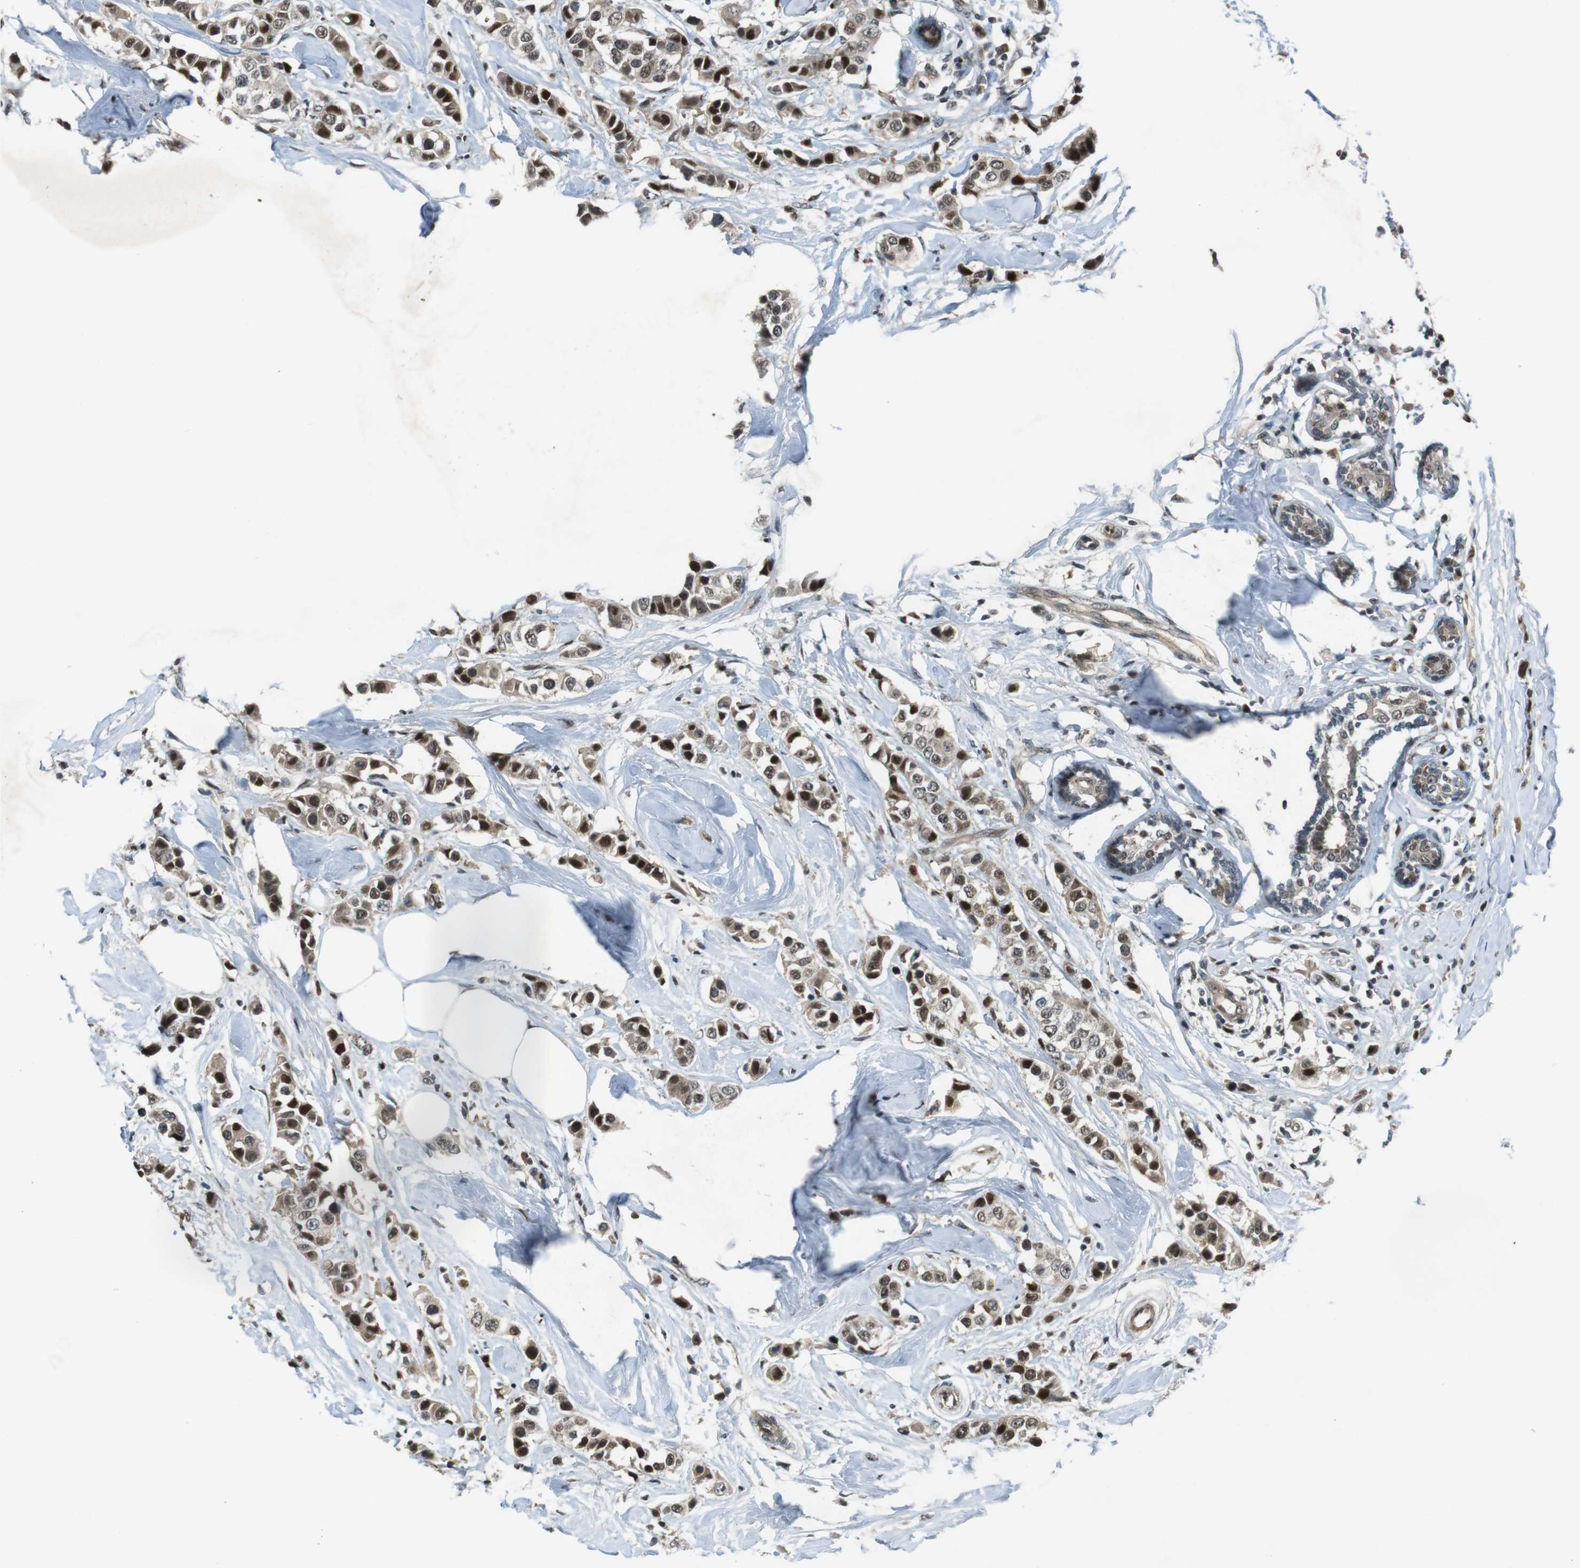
{"staining": {"intensity": "strong", "quantity": ">75%", "location": "cytoplasmic/membranous,nuclear"}, "tissue": "breast cancer", "cell_type": "Tumor cells", "image_type": "cancer", "snomed": [{"axis": "morphology", "description": "Normal tissue, NOS"}, {"axis": "morphology", "description": "Duct carcinoma"}, {"axis": "topography", "description": "Breast"}], "caption": "Protein analysis of breast intraductal carcinoma tissue reveals strong cytoplasmic/membranous and nuclear staining in about >75% of tumor cells.", "gene": "MAPKAPK5", "patient": {"sex": "female", "age": 50}}